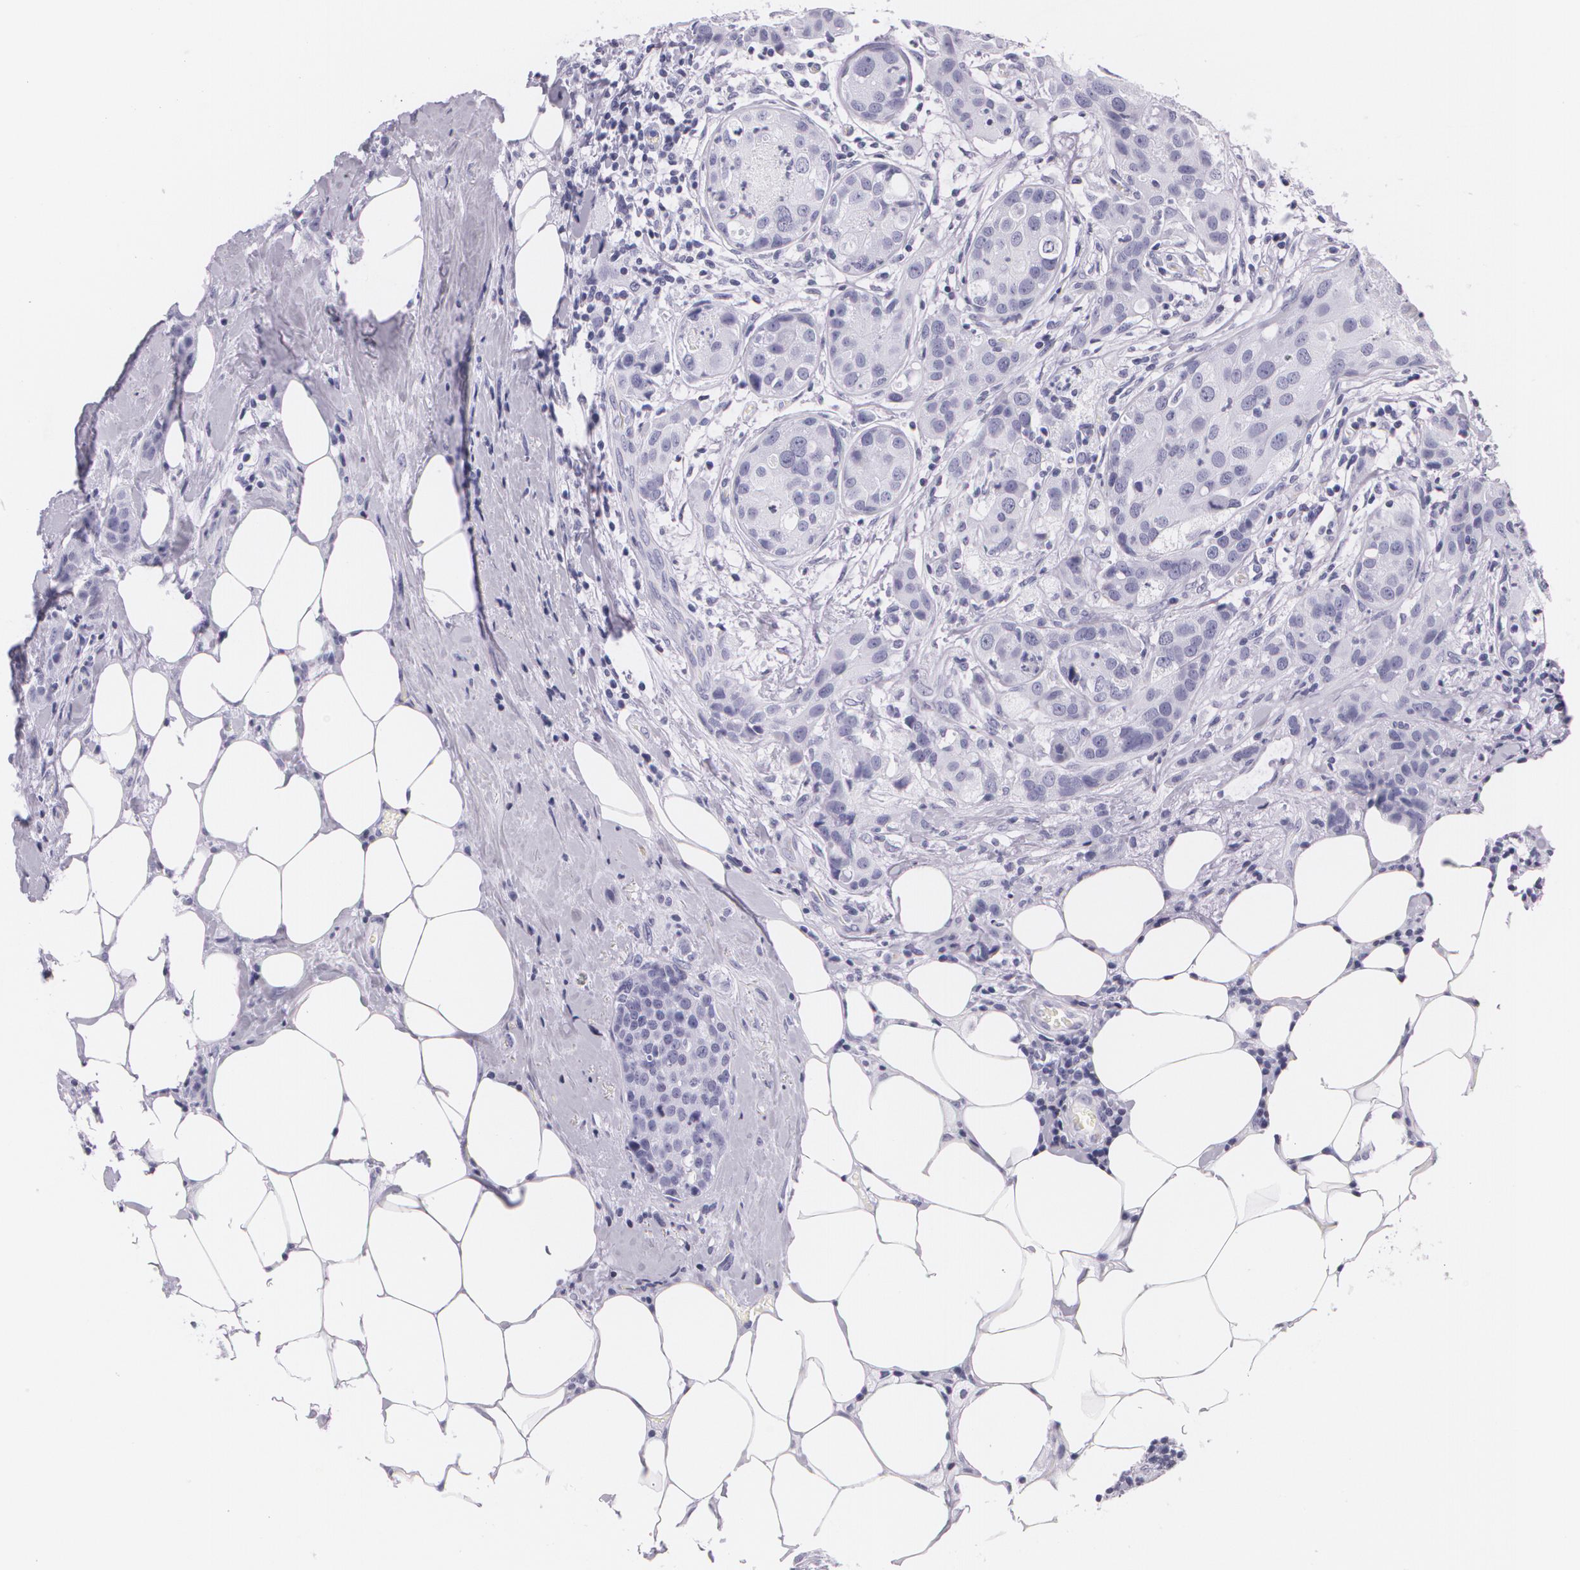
{"staining": {"intensity": "negative", "quantity": "none", "location": "none"}, "tissue": "breast cancer", "cell_type": "Tumor cells", "image_type": "cancer", "snomed": [{"axis": "morphology", "description": "Duct carcinoma"}, {"axis": "topography", "description": "Breast"}], "caption": "The immunohistochemistry image has no significant expression in tumor cells of breast cancer tissue. (DAB (3,3'-diaminobenzidine) immunohistochemistry (IHC), high magnification).", "gene": "DLG4", "patient": {"sex": "female", "age": 45}}